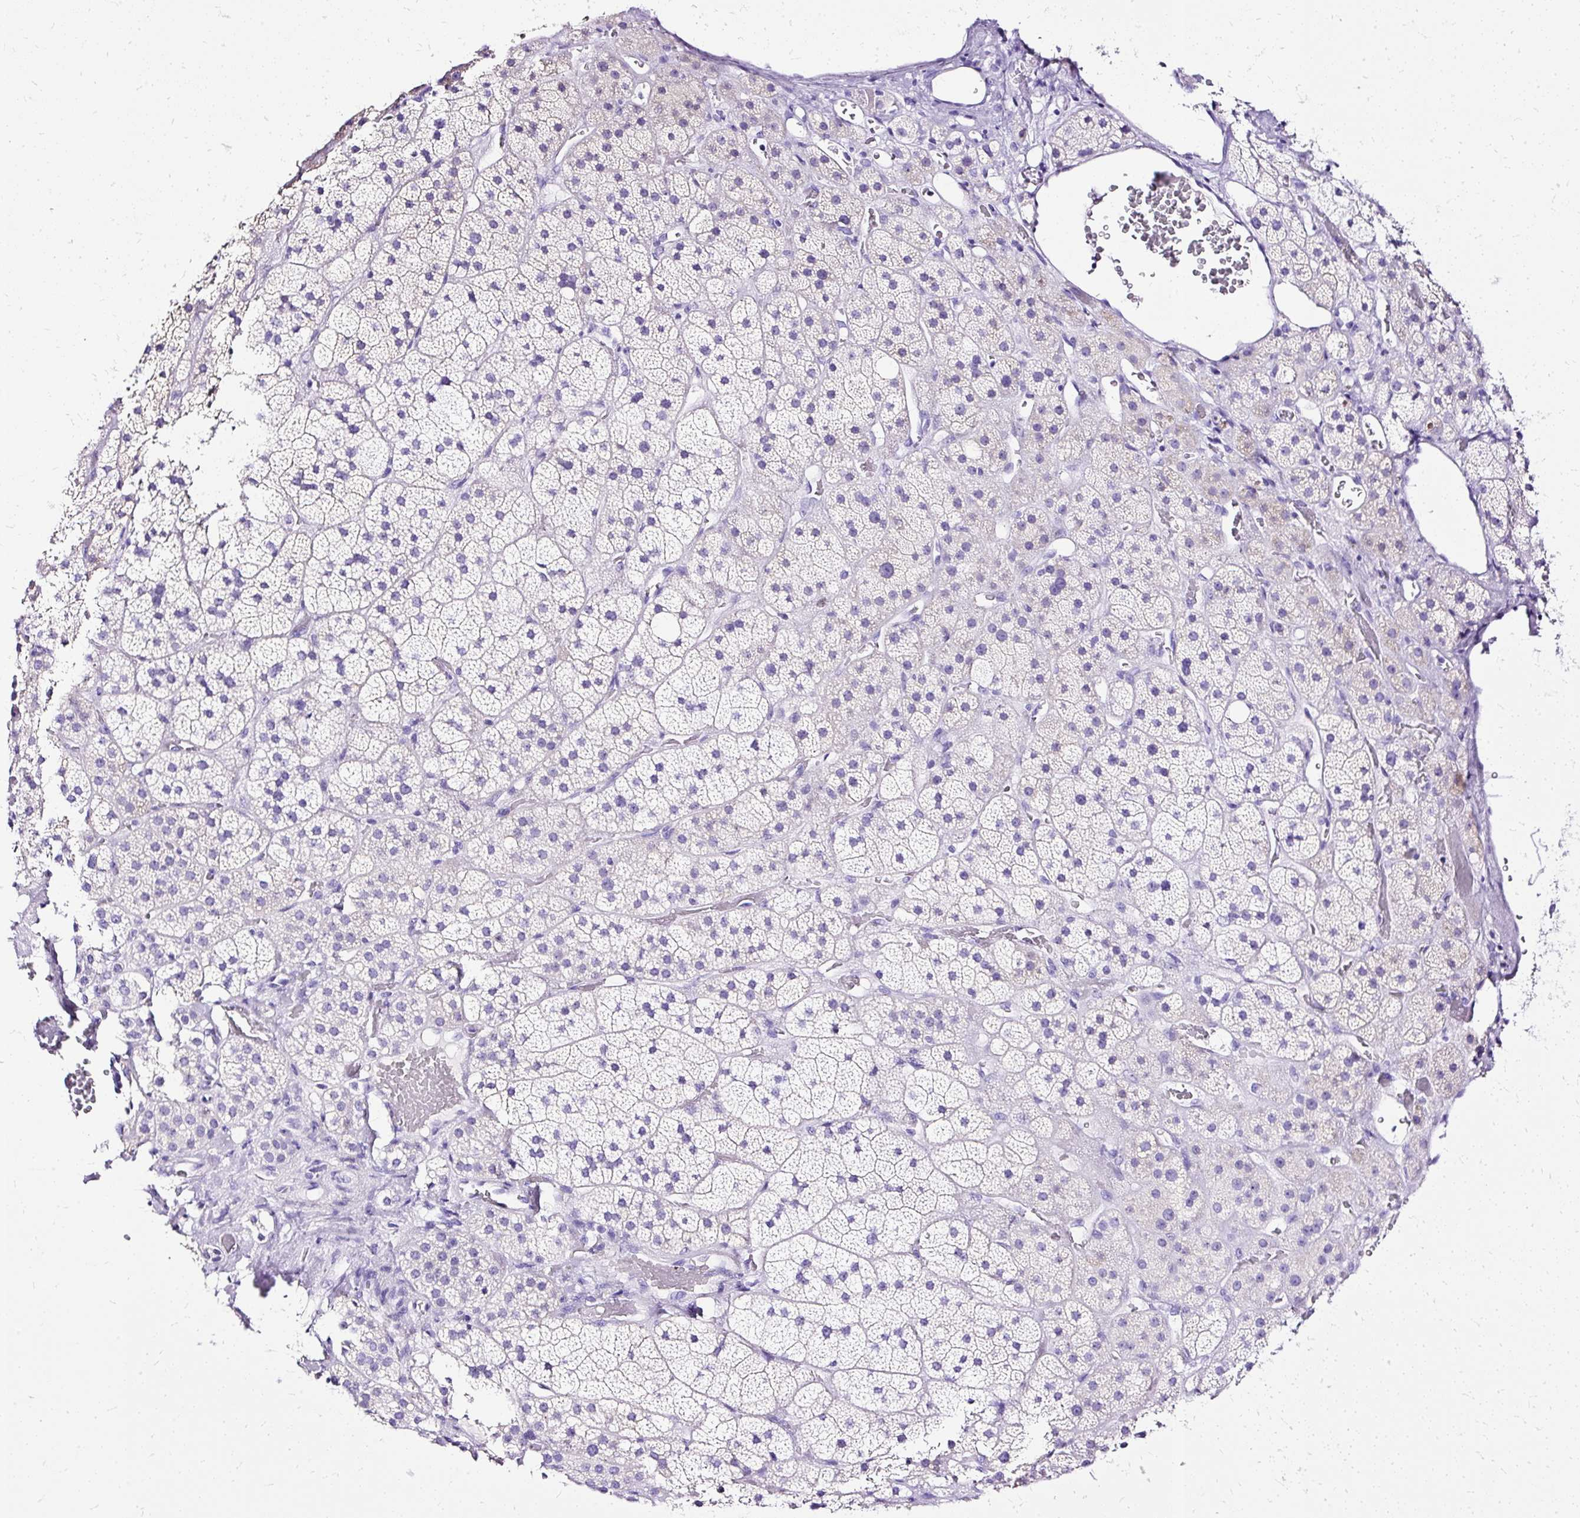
{"staining": {"intensity": "negative", "quantity": "none", "location": "none"}, "tissue": "adrenal gland", "cell_type": "Glandular cells", "image_type": "normal", "snomed": [{"axis": "morphology", "description": "Normal tissue, NOS"}, {"axis": "topography", "description": "Adrenal gland"}], "caption": "DAB immunohistochemical staining of benign adrenal gland demonstrates no significant positivity in glandular cells.", "gene": "SLC8A2", "patient": {"sex": "male", "age": 57}}